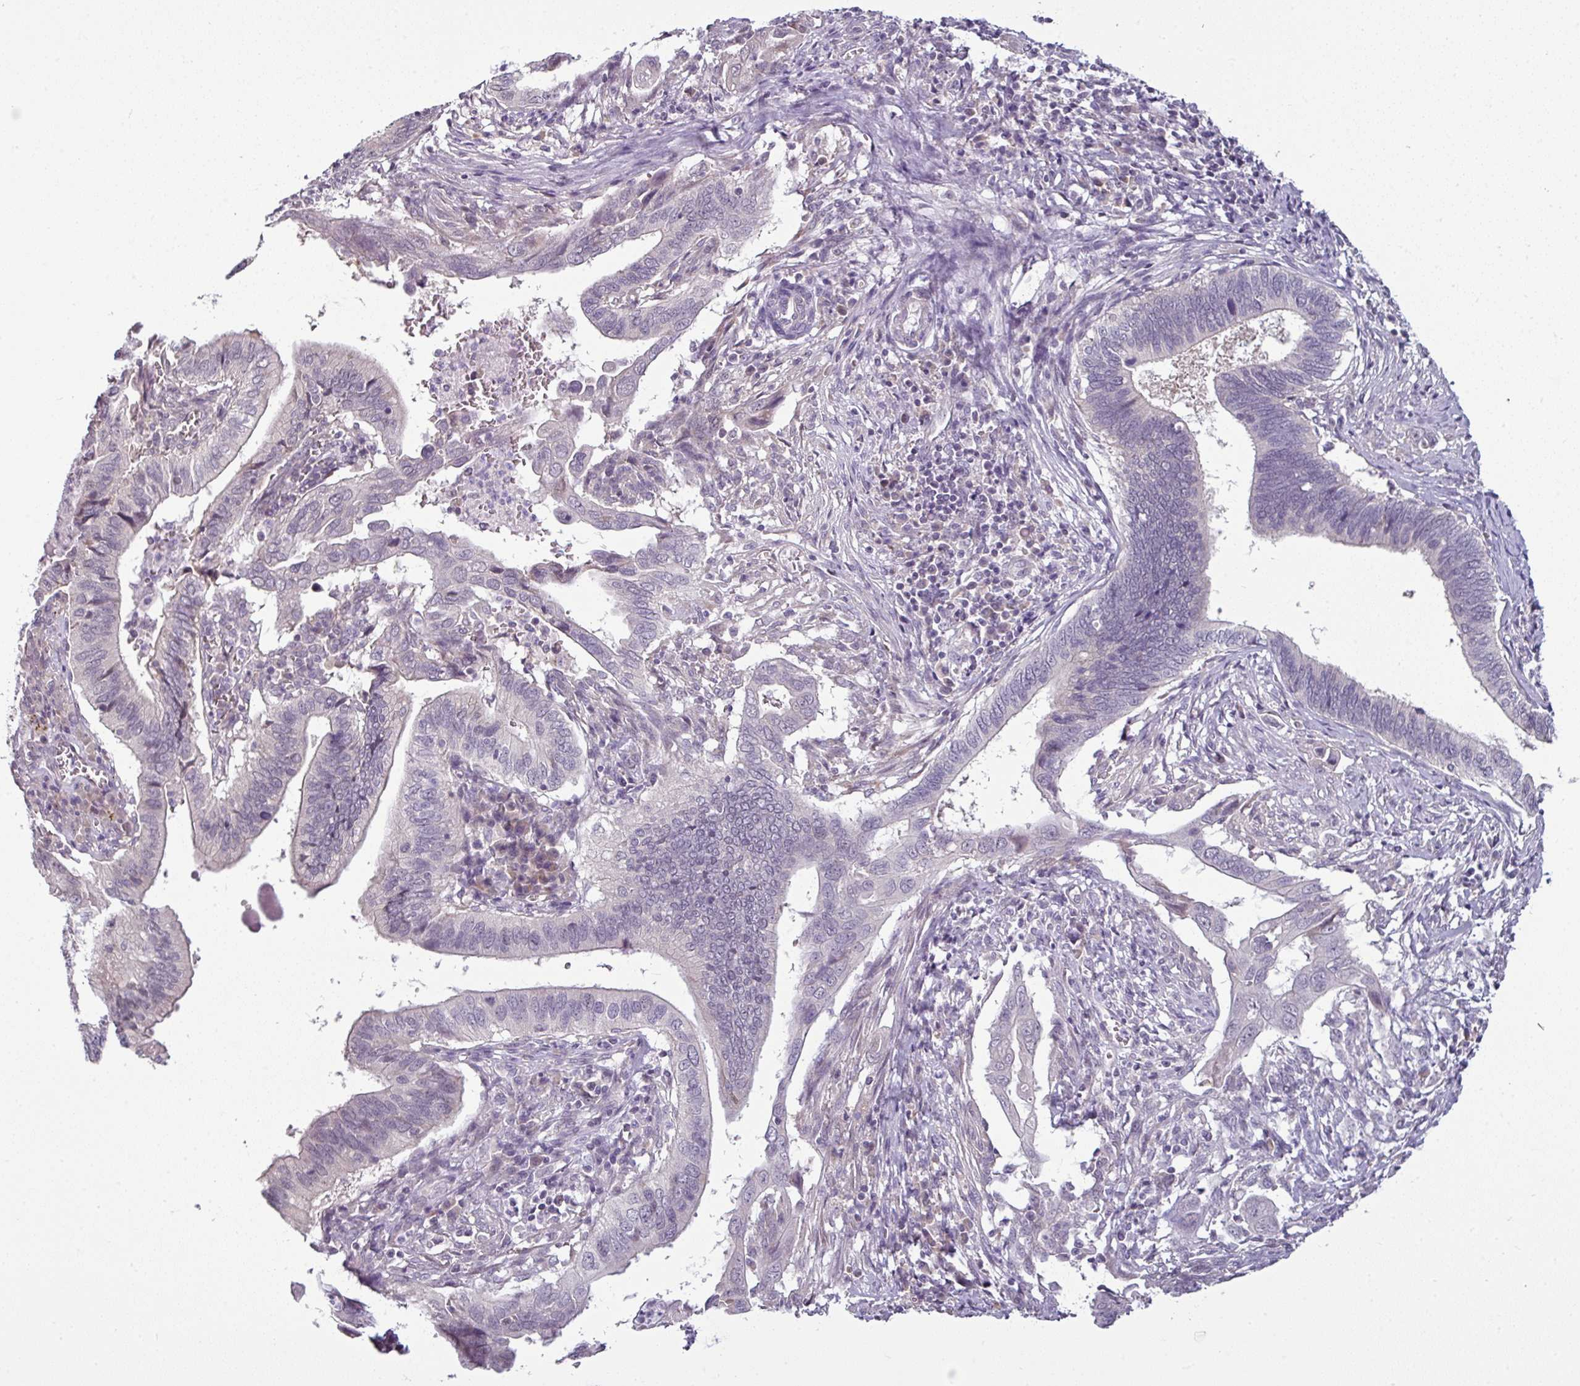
{"staining": {"intensity": "negative", "quantity": "none", "location": "none"}, "tissue": "cervical cancer", "cell_type": "Tumor cells", "image_type": "cancer", "snomed": [{"axis": "morphology", "description": "Adenocarcinoma, NOS"}, {"axis": "topography", "description": "Cervix"}], "caption": "This is an immunohistochemistry photomicrograph of cervical cancer (adenocarcinoma). There is no positivity in tumor cells.", "gene": "OR52D1", "patient": {"sex": "female", "age": 42}}